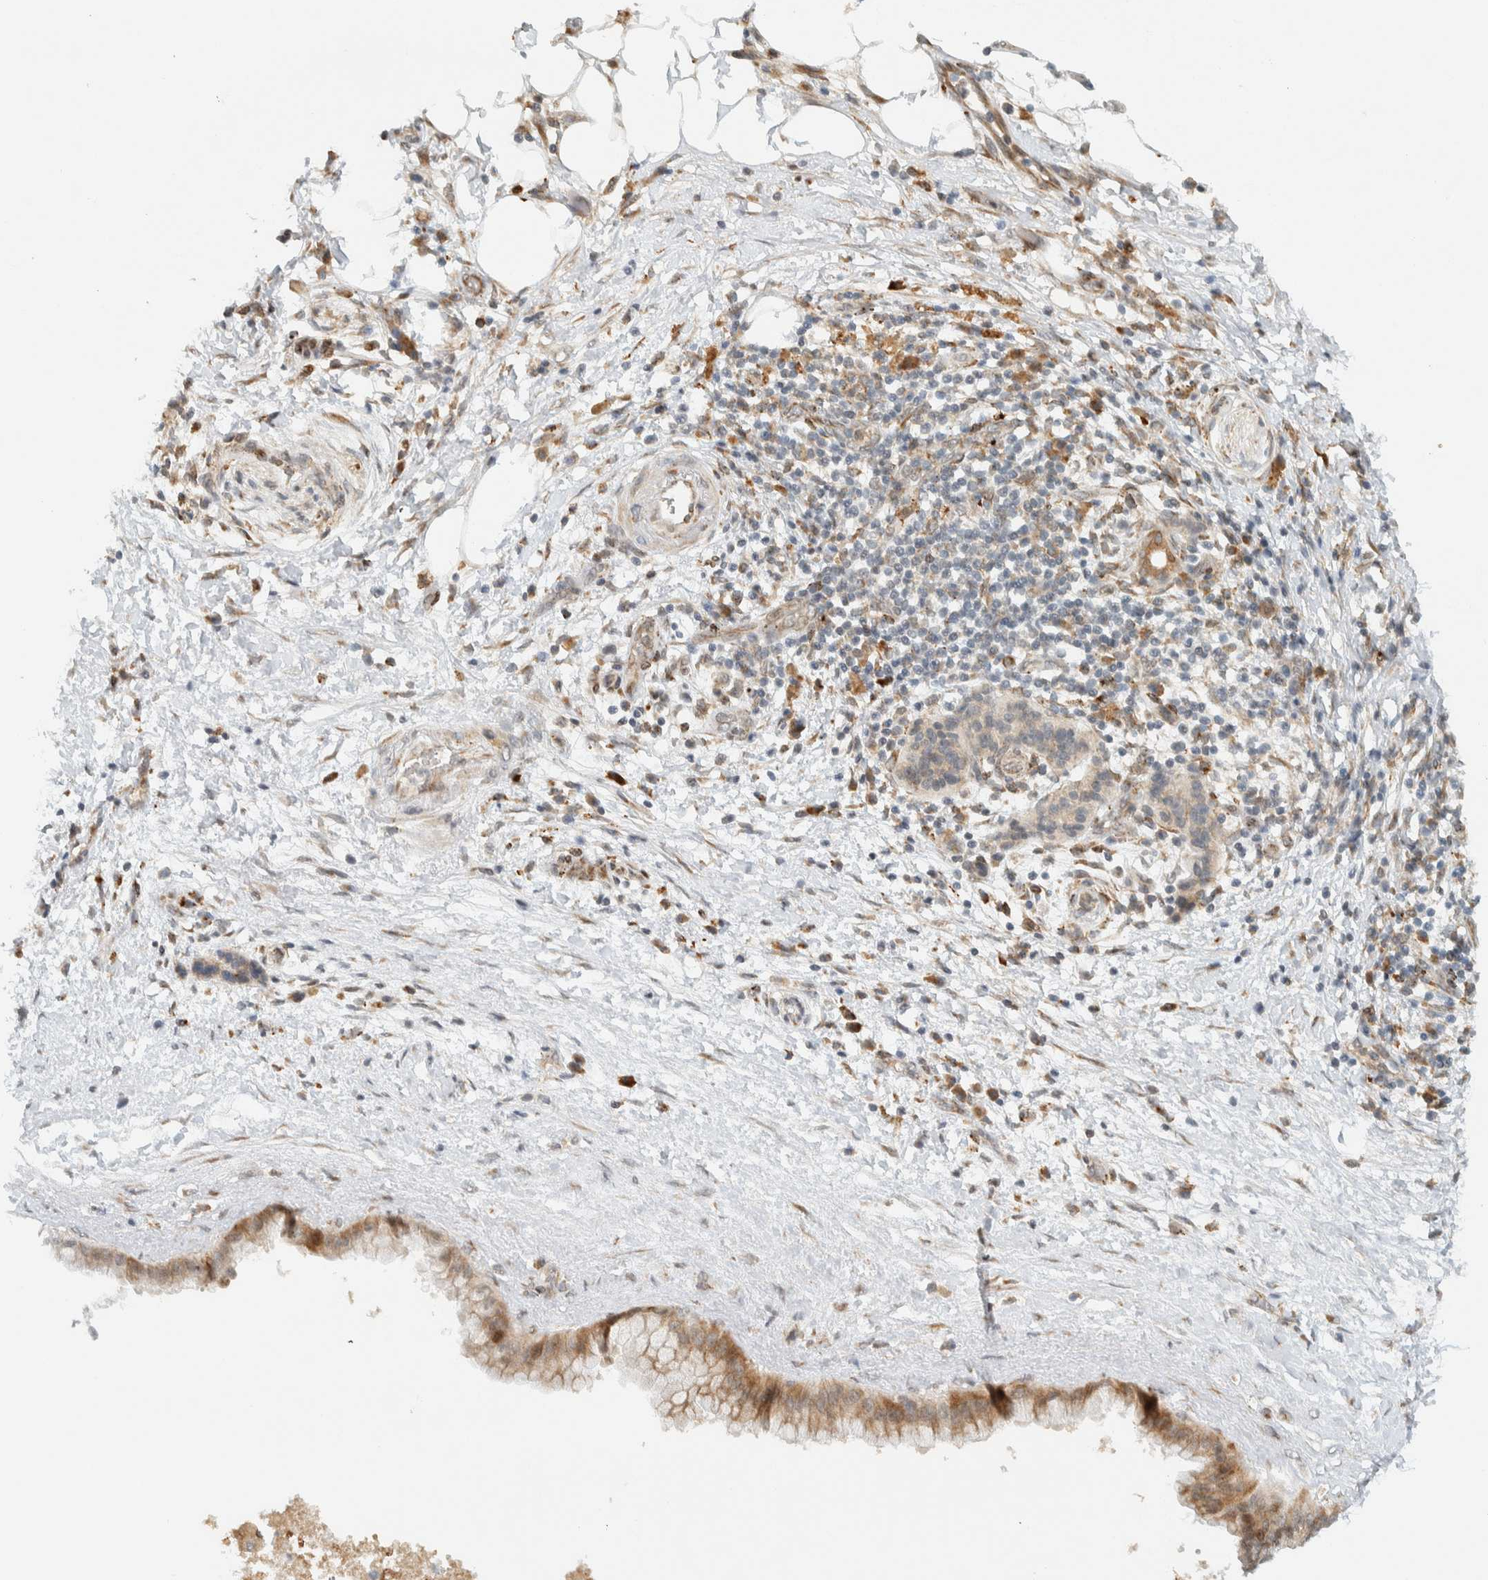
{"staining": {"intensity": "moderate", "quantity": "25%-75%", "location": "cytoplasmic/membranous"}, "tissue": "pancreatic cancer", "cell_type": "Tumor cells", "image_type": "cancer", "snomed": [{"axis": "morphology", "description": "Adenocarcinoma, NOS"}, {"axis": "topography", "description": "Pancreas"}], "caption": "High-magnification brightfield microscopy of adenocarcinoma (pancreatic) stained with DAB (3,3'-diaminobenzidine) (brown) and counterstained with hematoxylin (blue). tumor cells exhibit moderate cytoplasmic/membranous expression is appreciated in about25%-75% of cells.", "gene": "ITPRID1", "patient": {"sex": "female", "age": 78}}